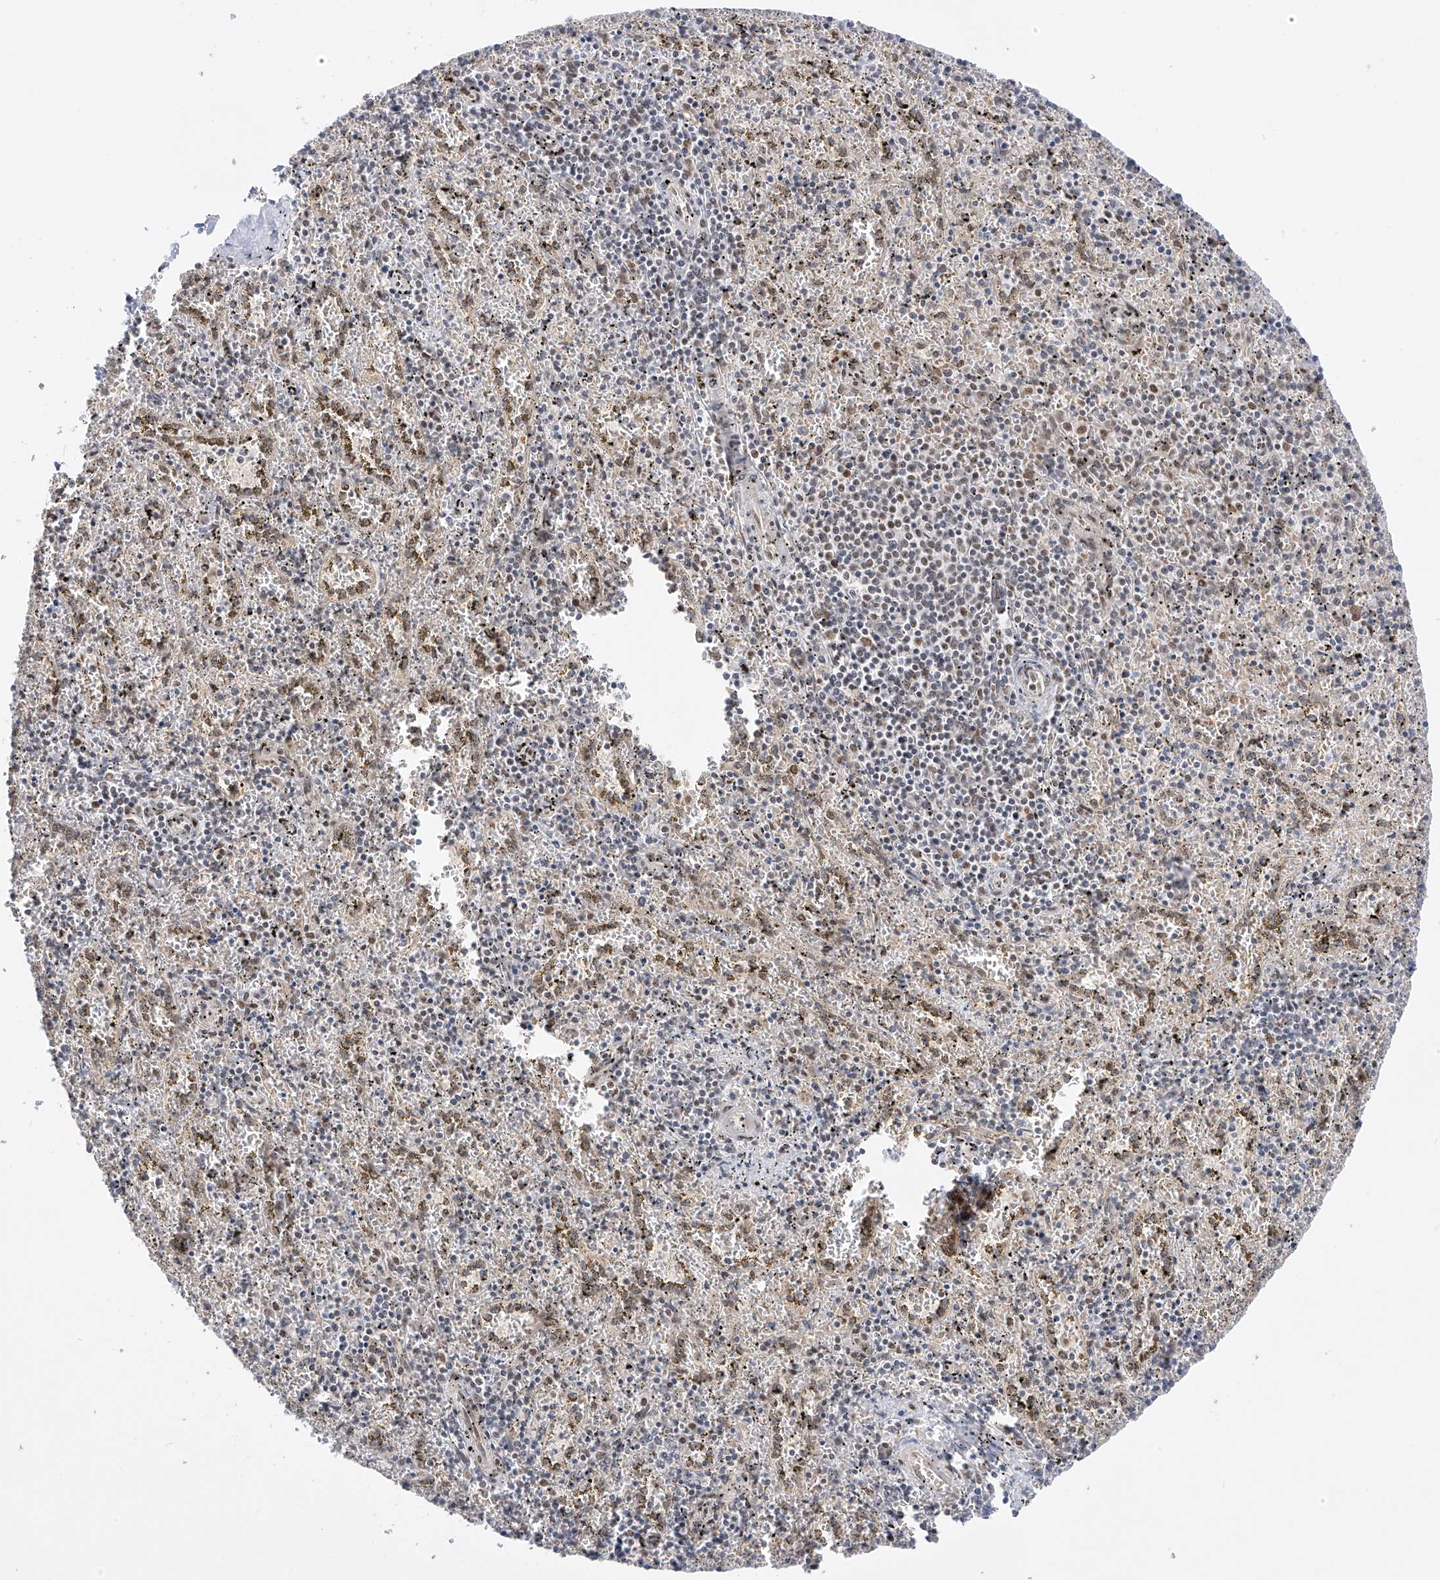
{"staining": {"intensity": "weak", "quantity": "<25%", "location": "nuclear"}, "tissue": "spleen", "cell_type": "Cells in red pulp", "image_type": "normal", "snomed": [{"axis": "morphology", "description": "Normal tissue, NOS"}, {"axis": "topography", "description": "Spleen"}], "caption": "Human spleen stained for a protein using immunohistochemistry (IHC) displays no positivity in cells in red pulp.", "gene": "POGK", "patient": {"sex": "male", "age": 11}}